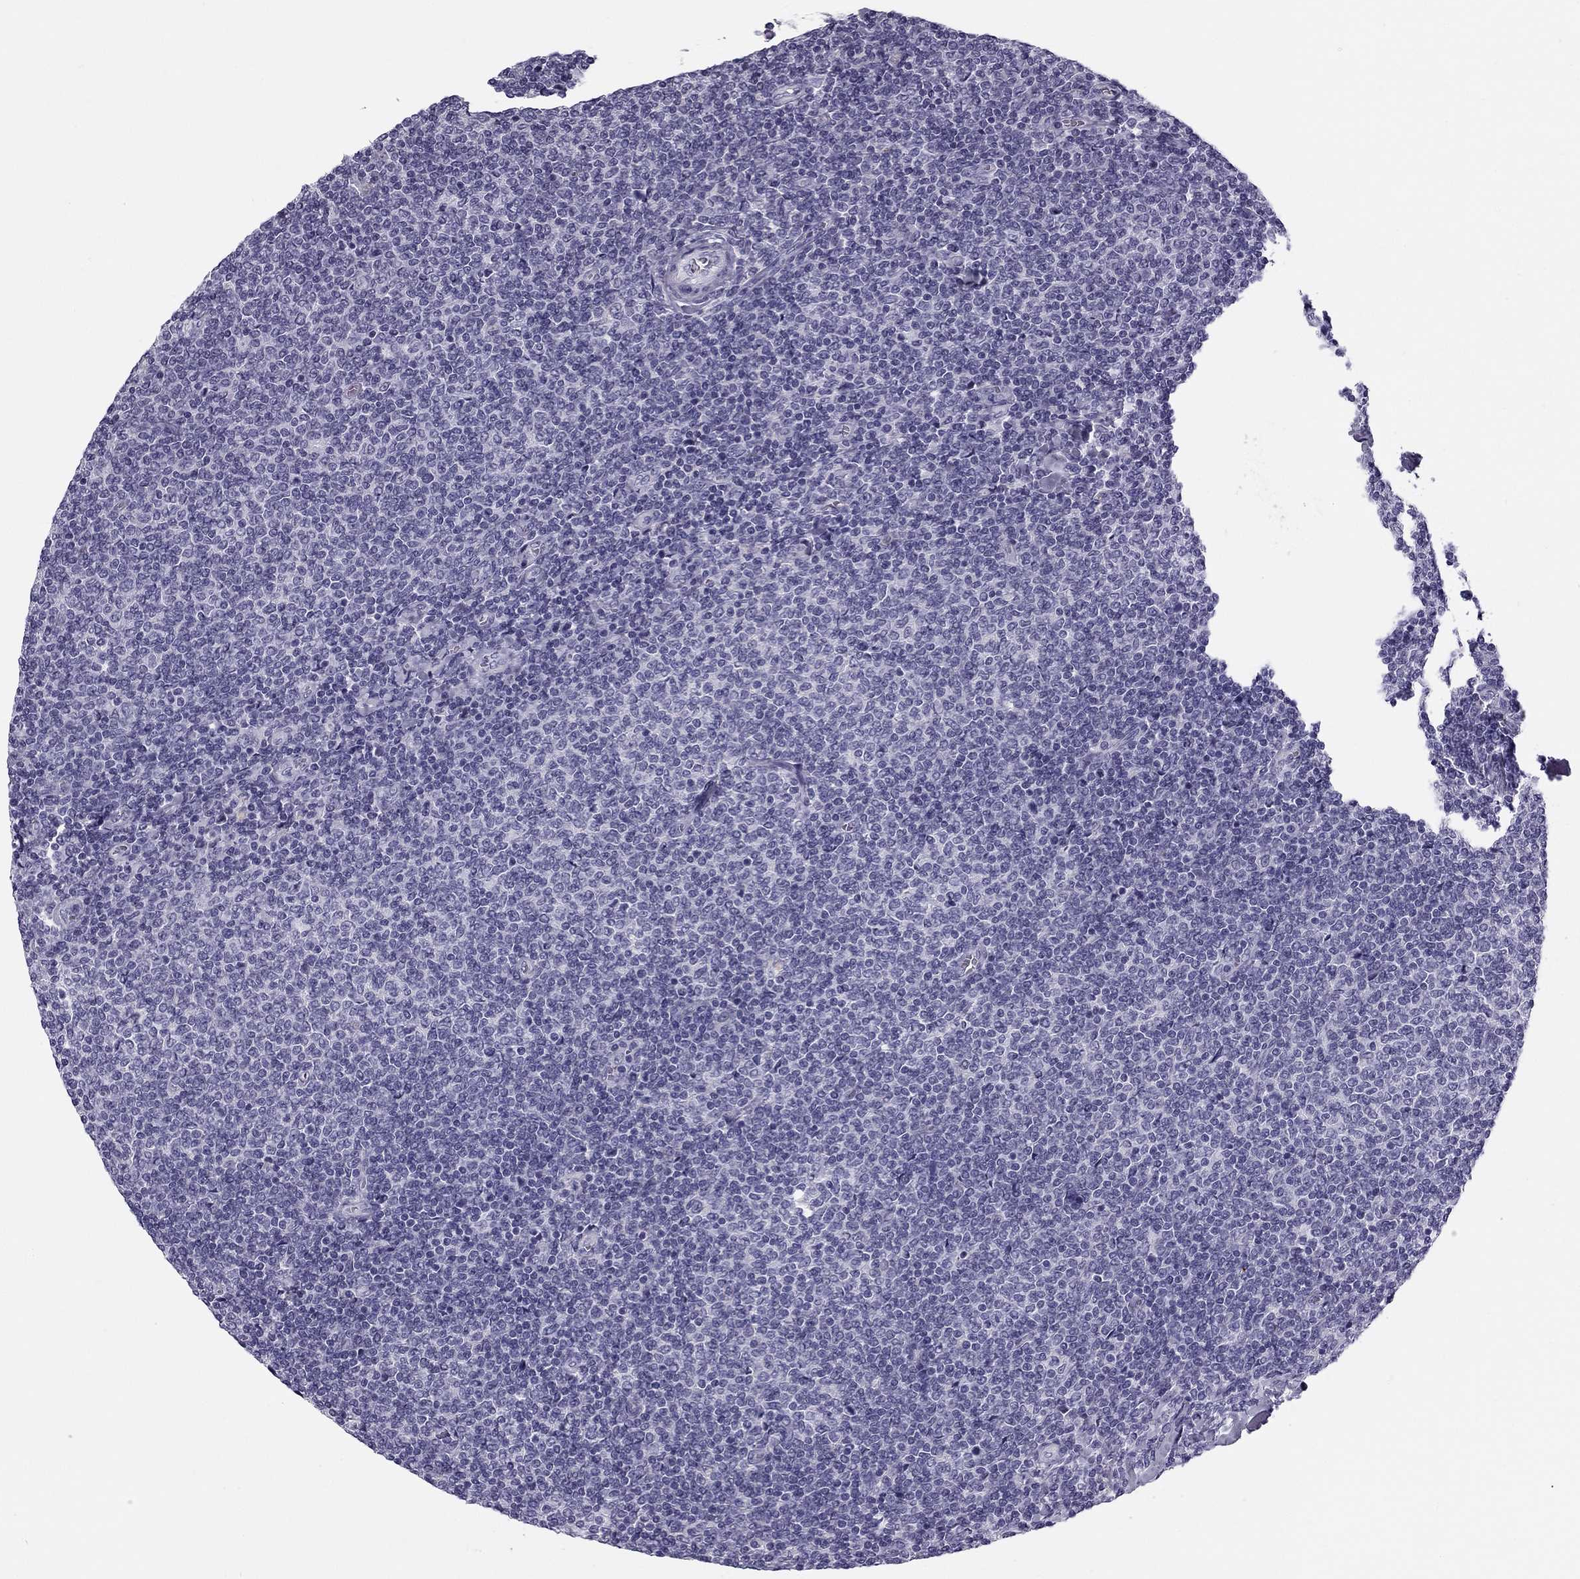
{"staining": {"intensity": "negative", "quantity": "none", "location": "none"}, "tissue": "lymphoma", "cell_type": "Tumor cells", "image_type": "cancer", "snomed": [{"axis": "morphology", "description": "Malignant lymphoma, non-Hodgkin's type, Low grade"}, {"axis": "topography", "description": "Lymph node"}], "caption": "A histopathology image of human lymphoma is negative for staining in tumor cells. (DAB immunohistochemistry visualized using brightfield microscopy, high magnification).", "gene": "MC5R", "patient": {"sex": "male", "age": 52}}